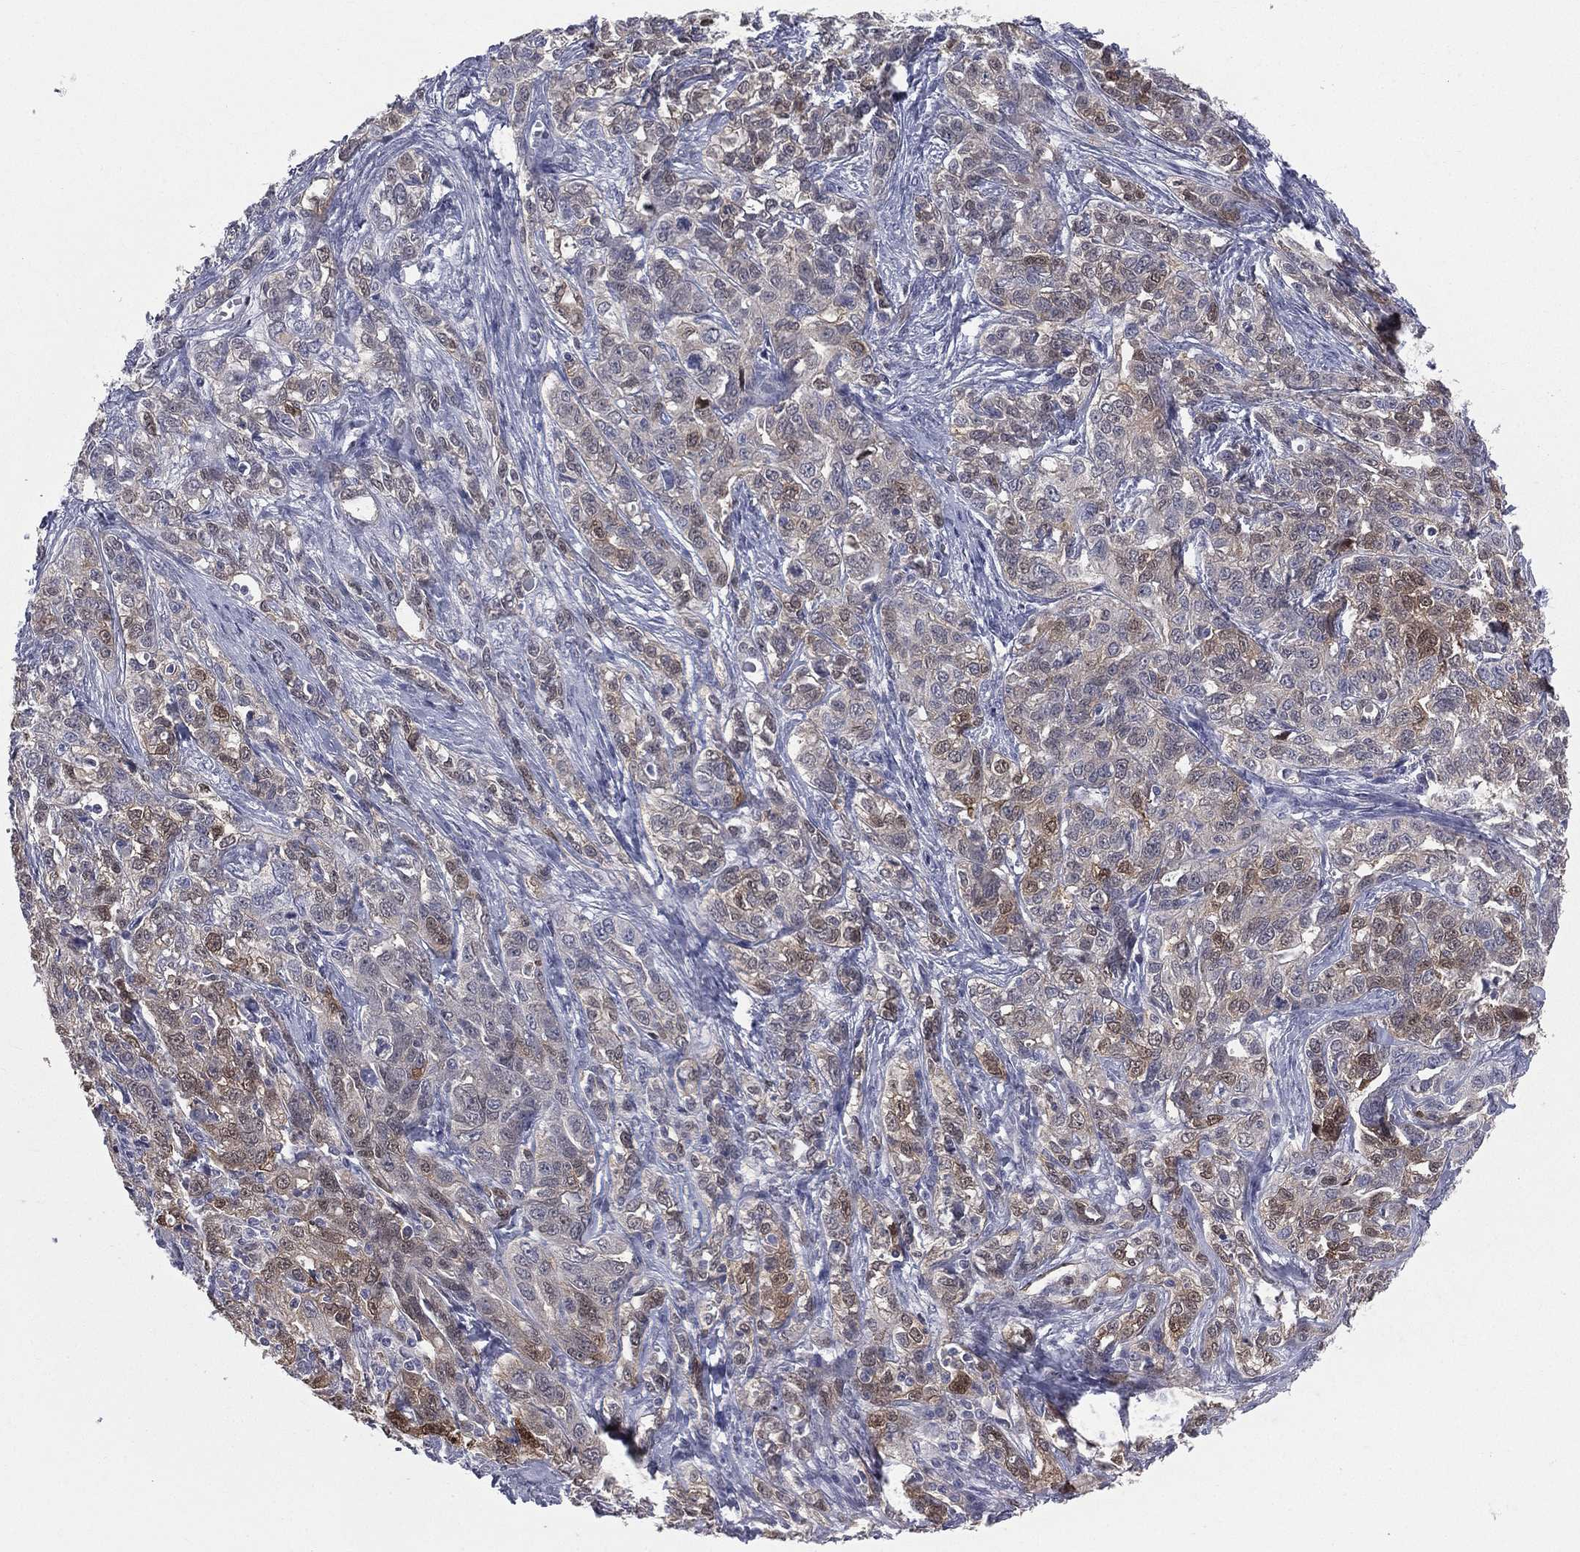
{"staining": {"intensity": "moderate", "quantity": "25%-75%", "location": "cytoplasmic/membranous"}, "tissue": "ovarian cancer", "cell_type": "Tumor cells", "image_type": "cancer", "snomed": [{"axis": "morphology", "description": "Cystadenocarcinoma, serous, NOS"}, {"axis": "topography", "description": "Ovary"}], "caption": "Approximately 25%-75% of tumor cells in human ovarian serous cystadenocarcinoma exhibit moderate cytoplasmic/membranous protein positivity as visualized by brown immunohistochemical staining.", "gene": "DMKN", "patient": {"sex": "female", "age": 71}}